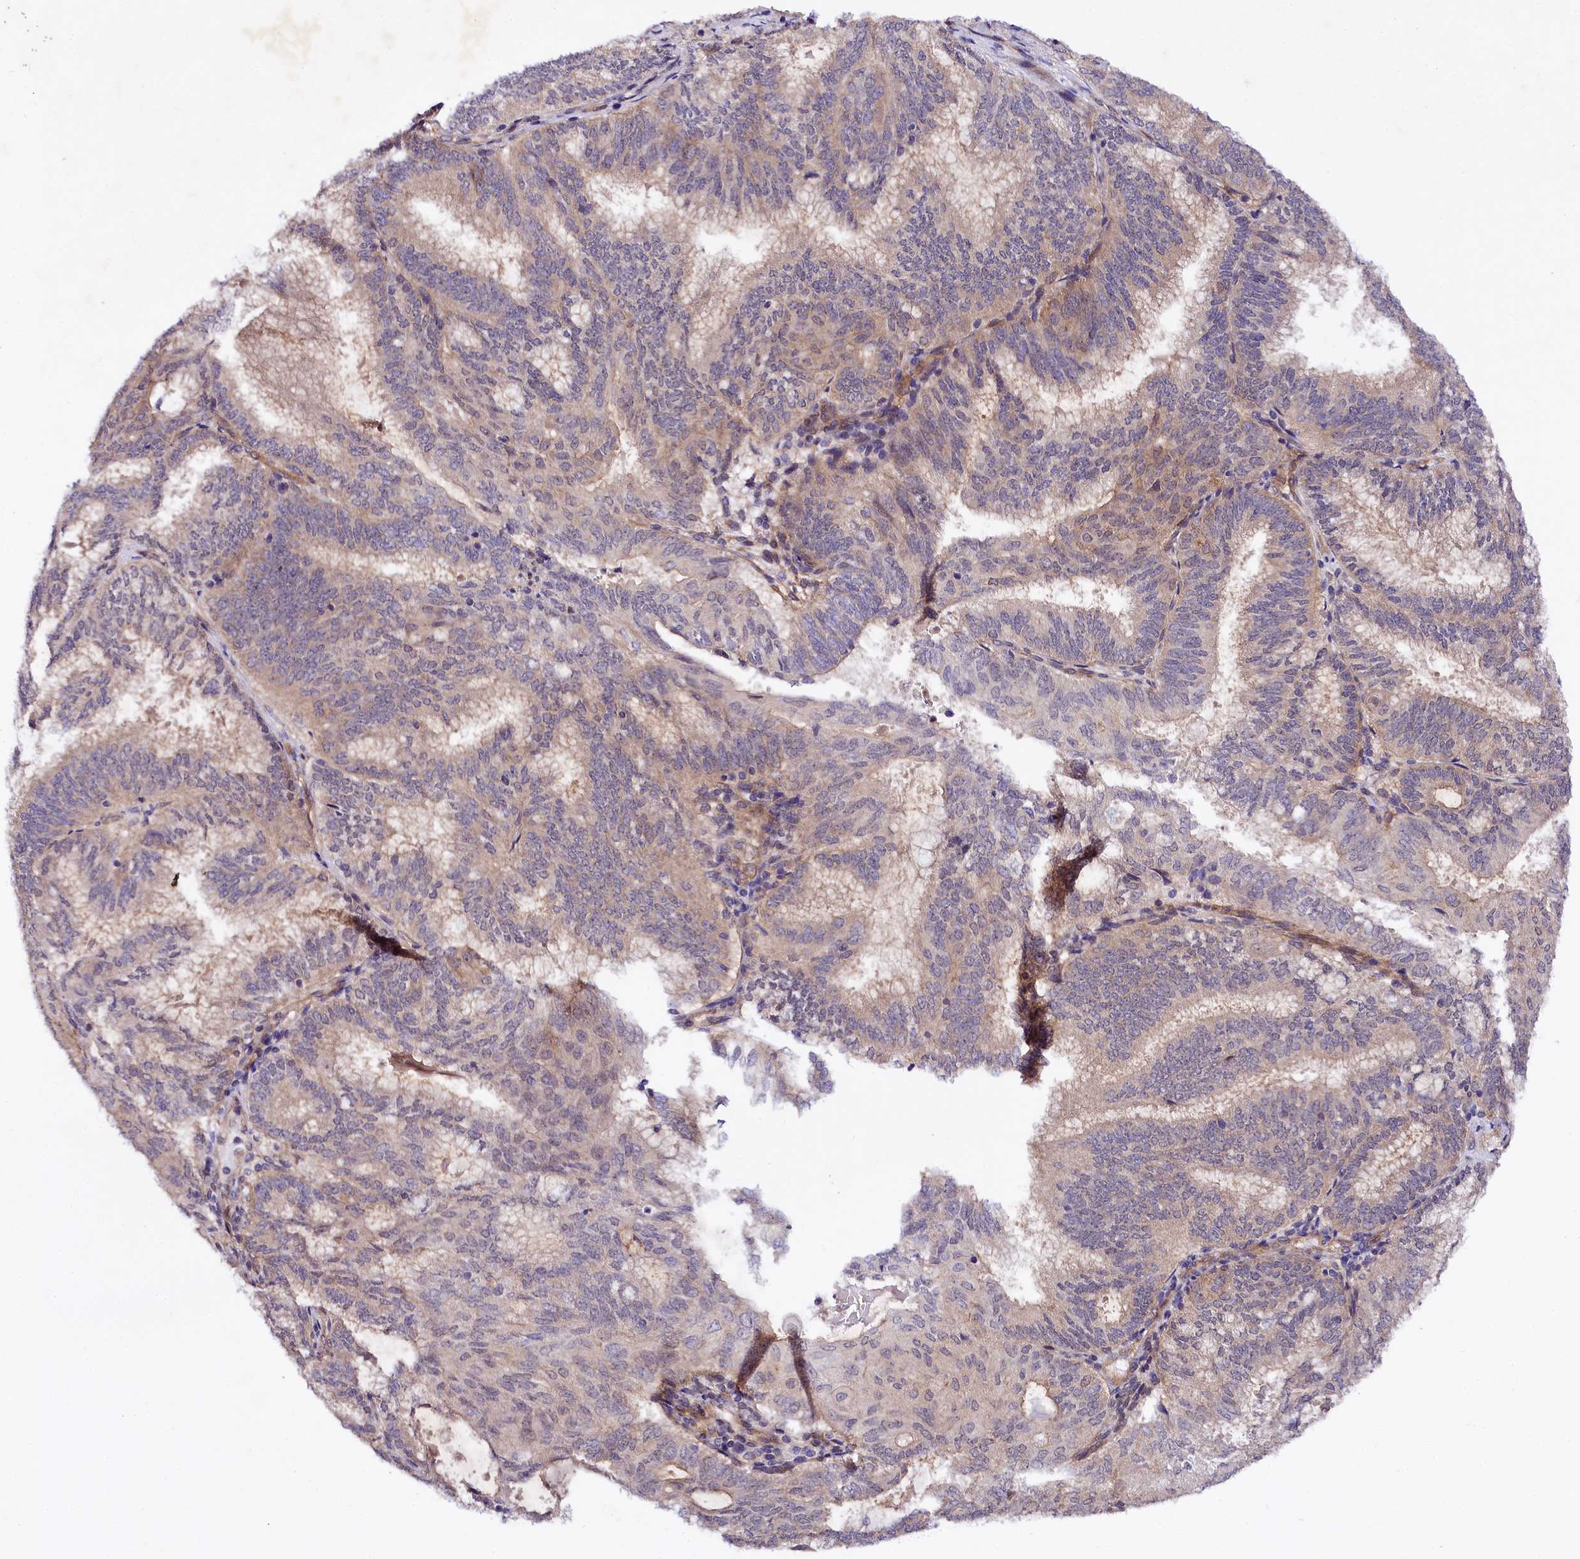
{"staining": {"intensity": "moderate", "quantity": "<25%", "location": "cytoplasmic/membranous,nuclear"}, "tissue": "endometrial cancer", "cell_type": "Tumor cells", "image_type": "cancer", "snomed": [{"axis": "morphology", "description": "Adenocarcinoma, NOS"}, {"axis": "topography", "description": "Endometrium"}], "caption": "An image of human endometrial cancer (adenocarcinoma) stained for a protein reveals moderate cytoplasmic/membranous and nuclear brown staining in tumor cells.", "gene": "PHLDB1", "patient": {"sex": "female", "age": 49}}